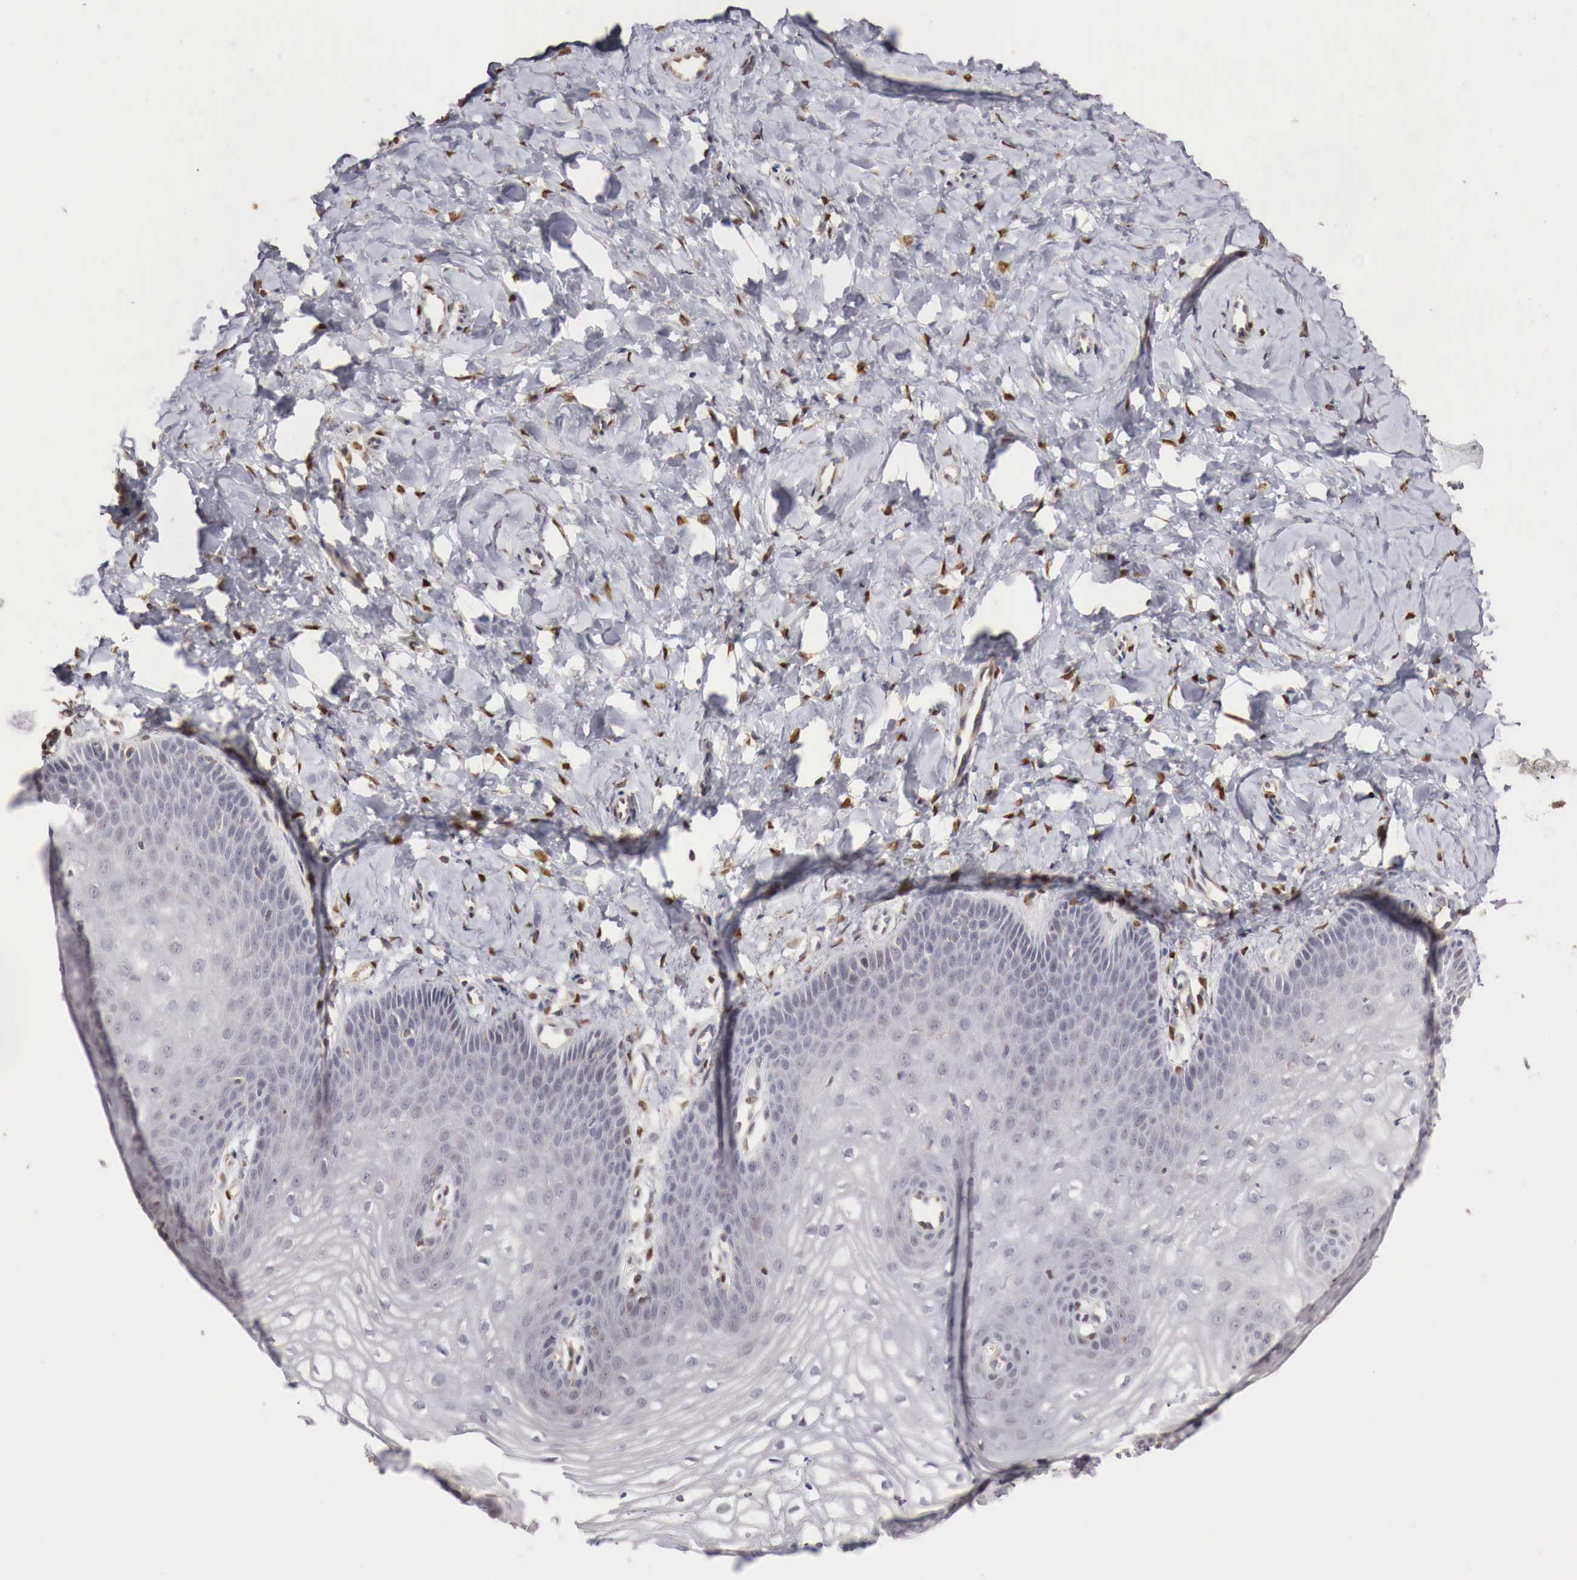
{"staining": {"intensity": "negative", "quantity": "none", "location": "none"}, "tissue": "vagina", "cell_type": "Squamous epithelial cells", "image_type": "normal", "snomed": [{"axis": "morphology", "description": "Normal tissue, NOS"}, {"axis": "topography", "description": "Vagina"}], "caption": "High magnification brightfield microscopy of benign vagina stained with DAB (brown) and counterstained with hematoxylin (blue): squamous epithelial cells show no significant expression. Brightfield microscopy of IHC stained with DAB (3,3'-diaminobenzidine) (brown) and hematoxylin (blue), captured at high magnification.", "gene": "KHDRBS2", "patient": {"sex": "female", "age": 68}}